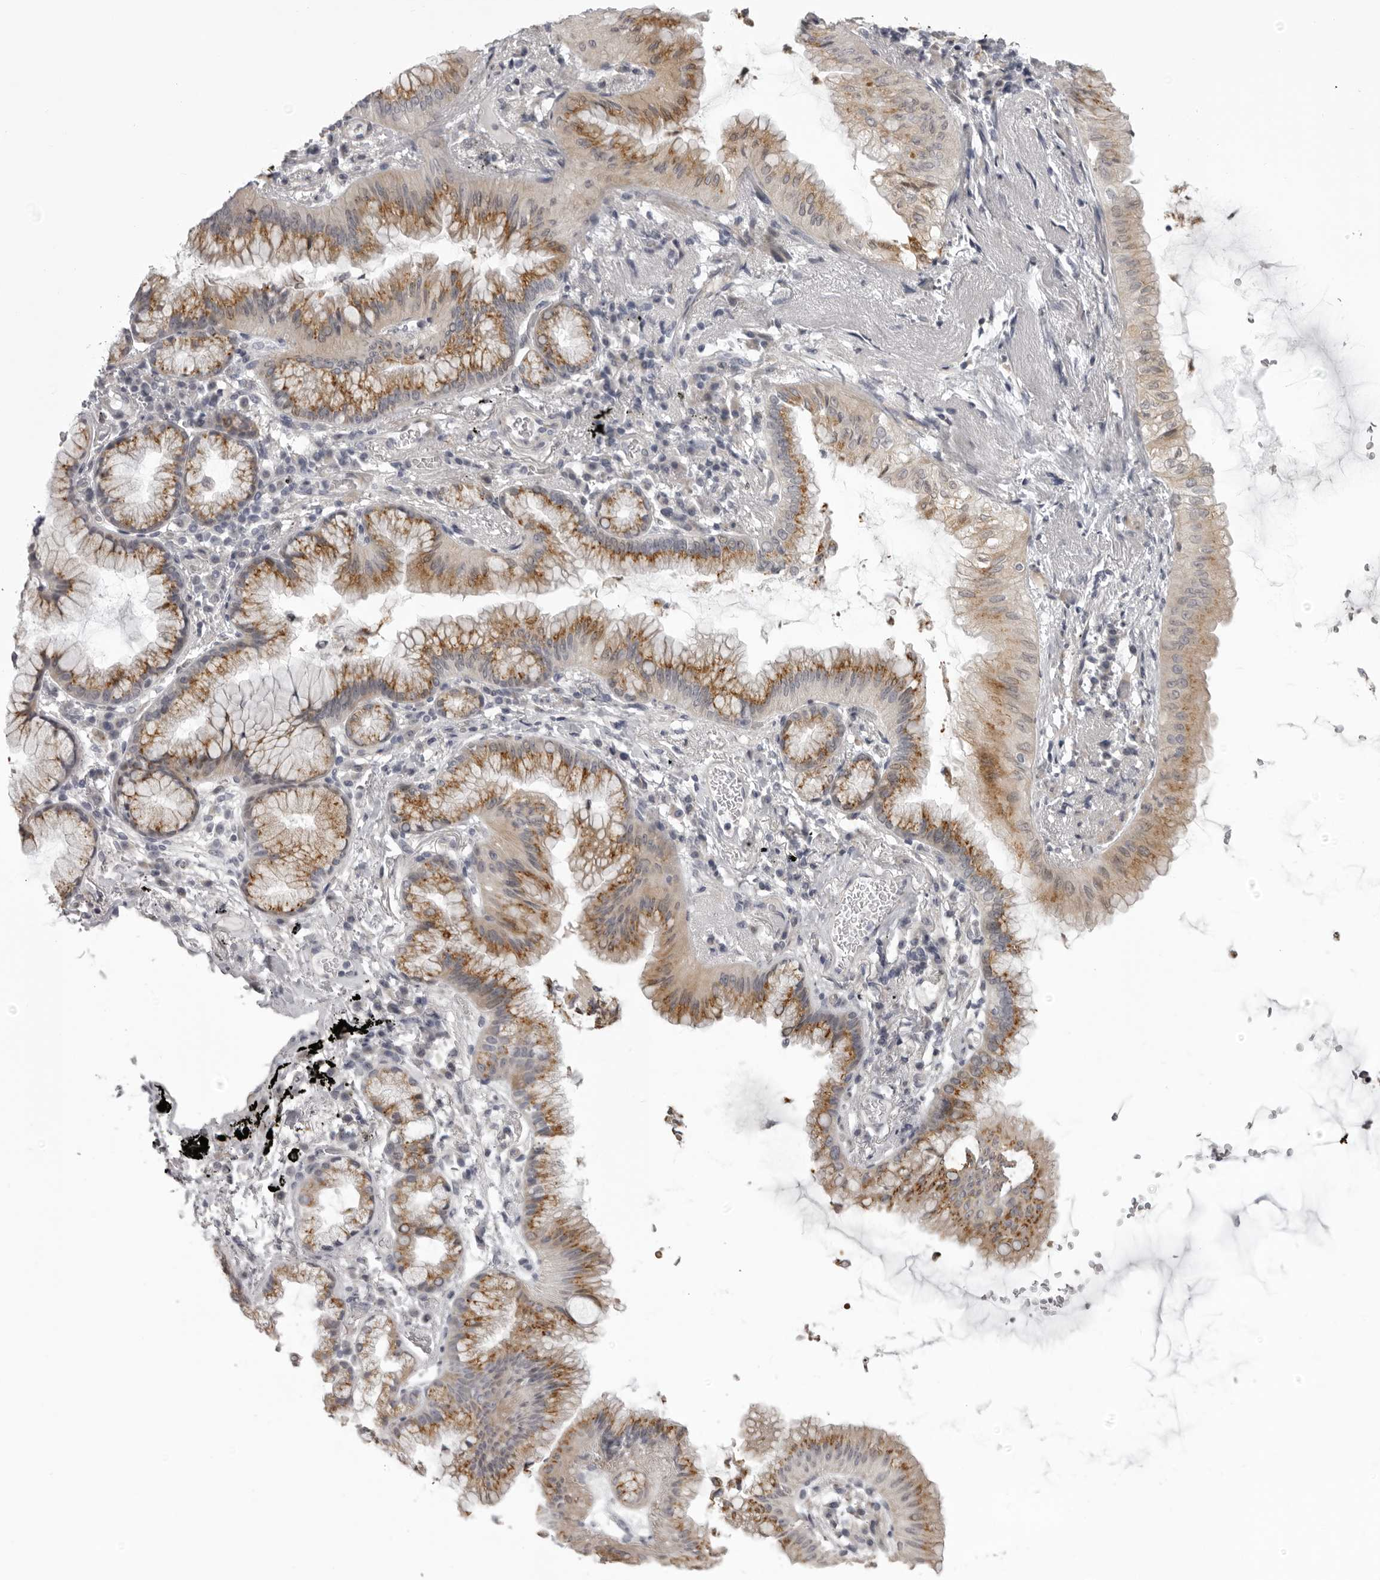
{"staining": {"intensity": "moderate", "quantity": ">75%", "location": "cytoplasmic/membranous"}, "tissue": "lung cancer", "cell_type": "Tumor cells", "image_type": "cancer", "snomed": [{"axis": "morphology", "description": "Adenocarcinoma, NOS"}, {"axis": "topography", "description": "Lung"}], "caption": "Tumor cells demonstrate medium levels of moderate cytoplasmic/membranous staining in about >75% of cells in lung cancer (adenocarcinoma).", "gene": "NCEH1", "patient": {"sex": "female", "age": 70}}